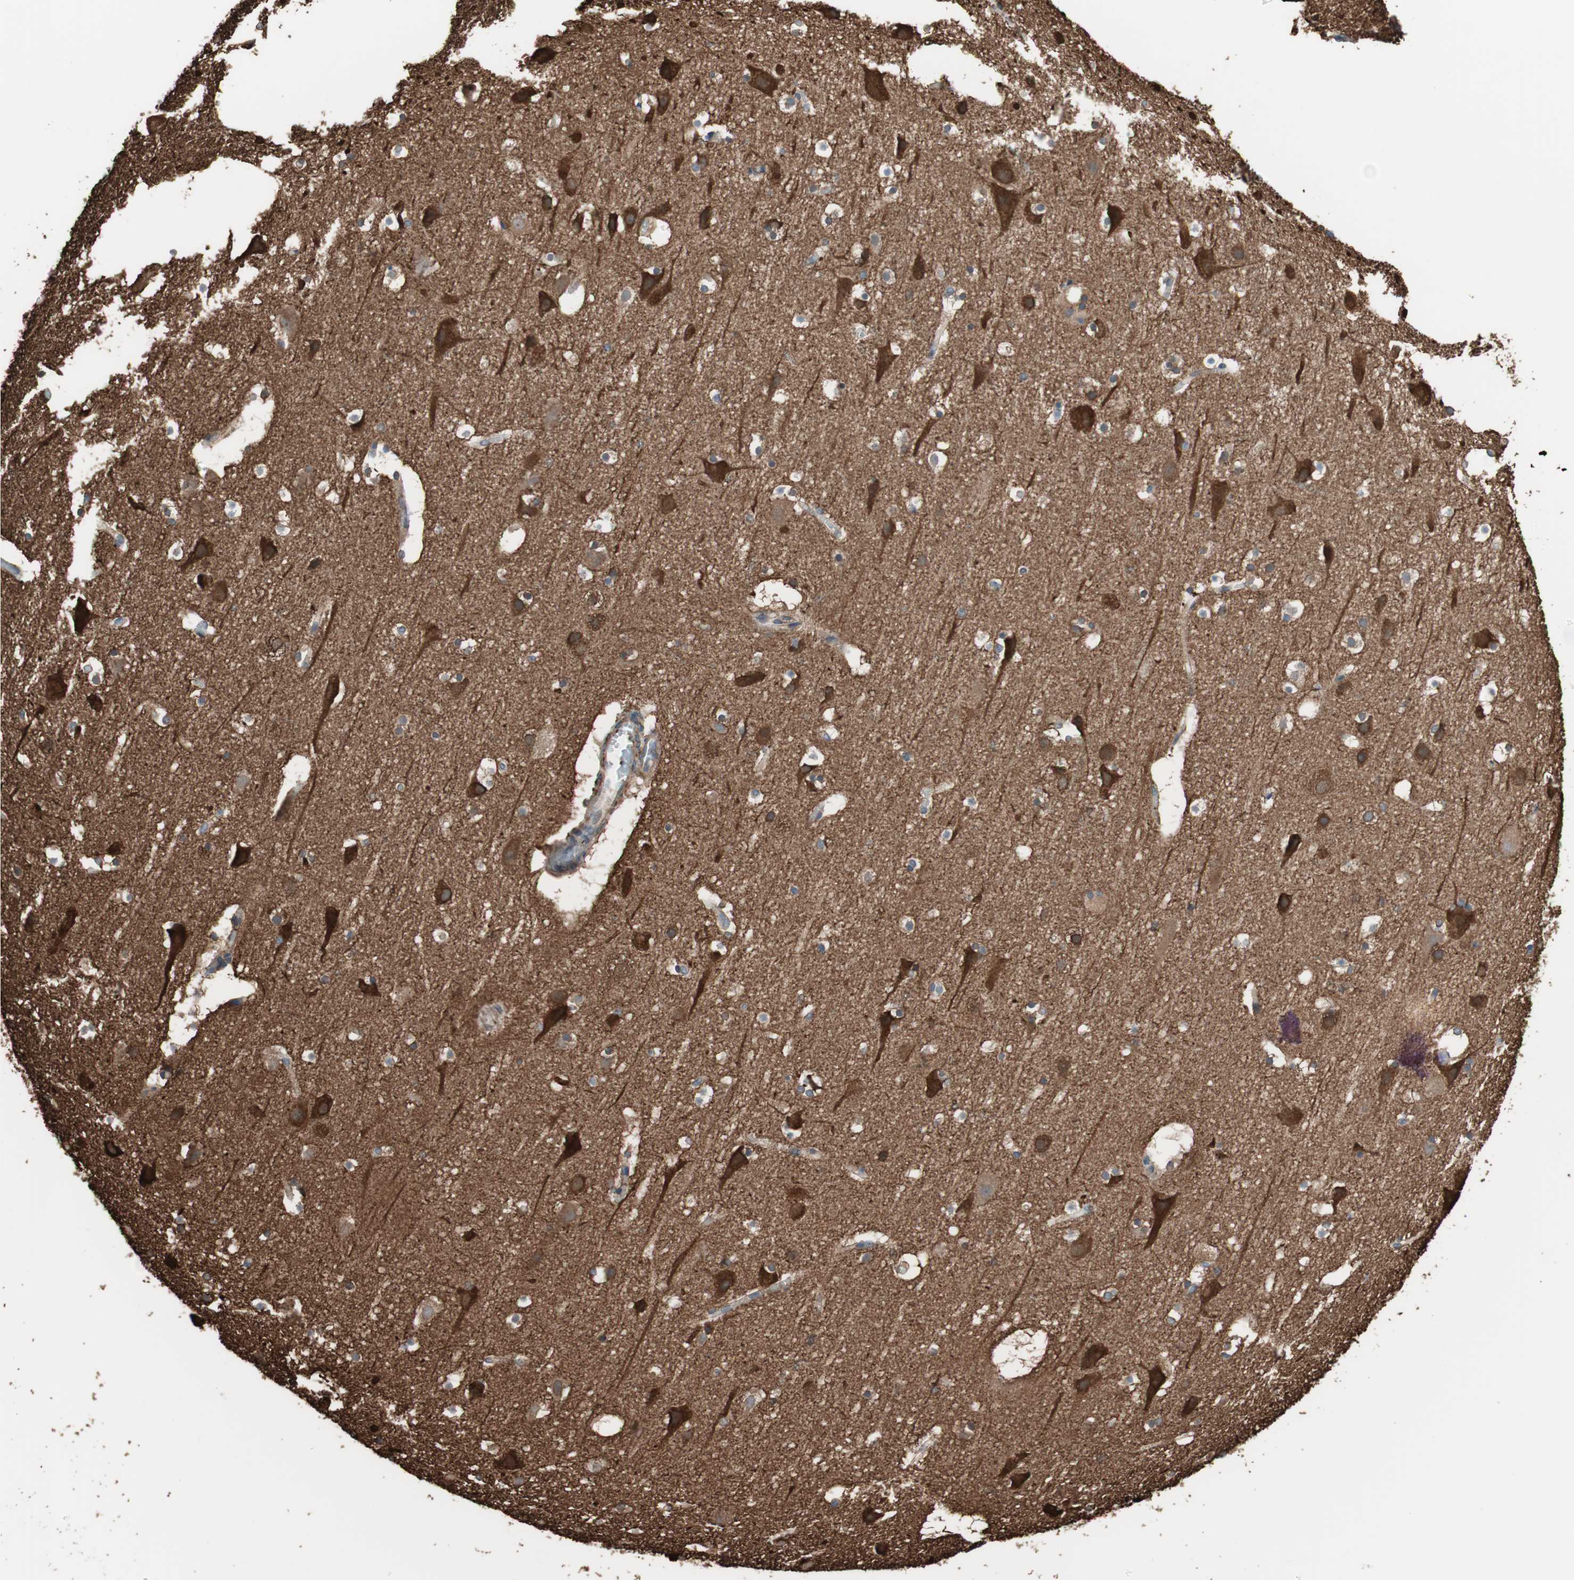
{"staining": {"intensity": "weak", "quantity": ">75%", "location": "cytoplasmic/membranous"}, "tissue": "cerebral cortex", "cell_type": "Endothelial cells", "image_type": "normal", "snomed": [{"axis": "morphology", "description": "Normal tissue, NOS"}, {"axis": "topography", "description": "Cerebral cortex"}], "caption": "Immunohistochemistry of benign human cerebral cortex shows low levels of weak cytoplasmic/membranous expression in about >75% of endothelial cells. The protein of interest is stained brown, and the nuclei are stained in blue (DAB IHC with brightfield microscopy, high magnification).", "gene": "GPSM2", "patient": {"sex": "male", "age": 45}}